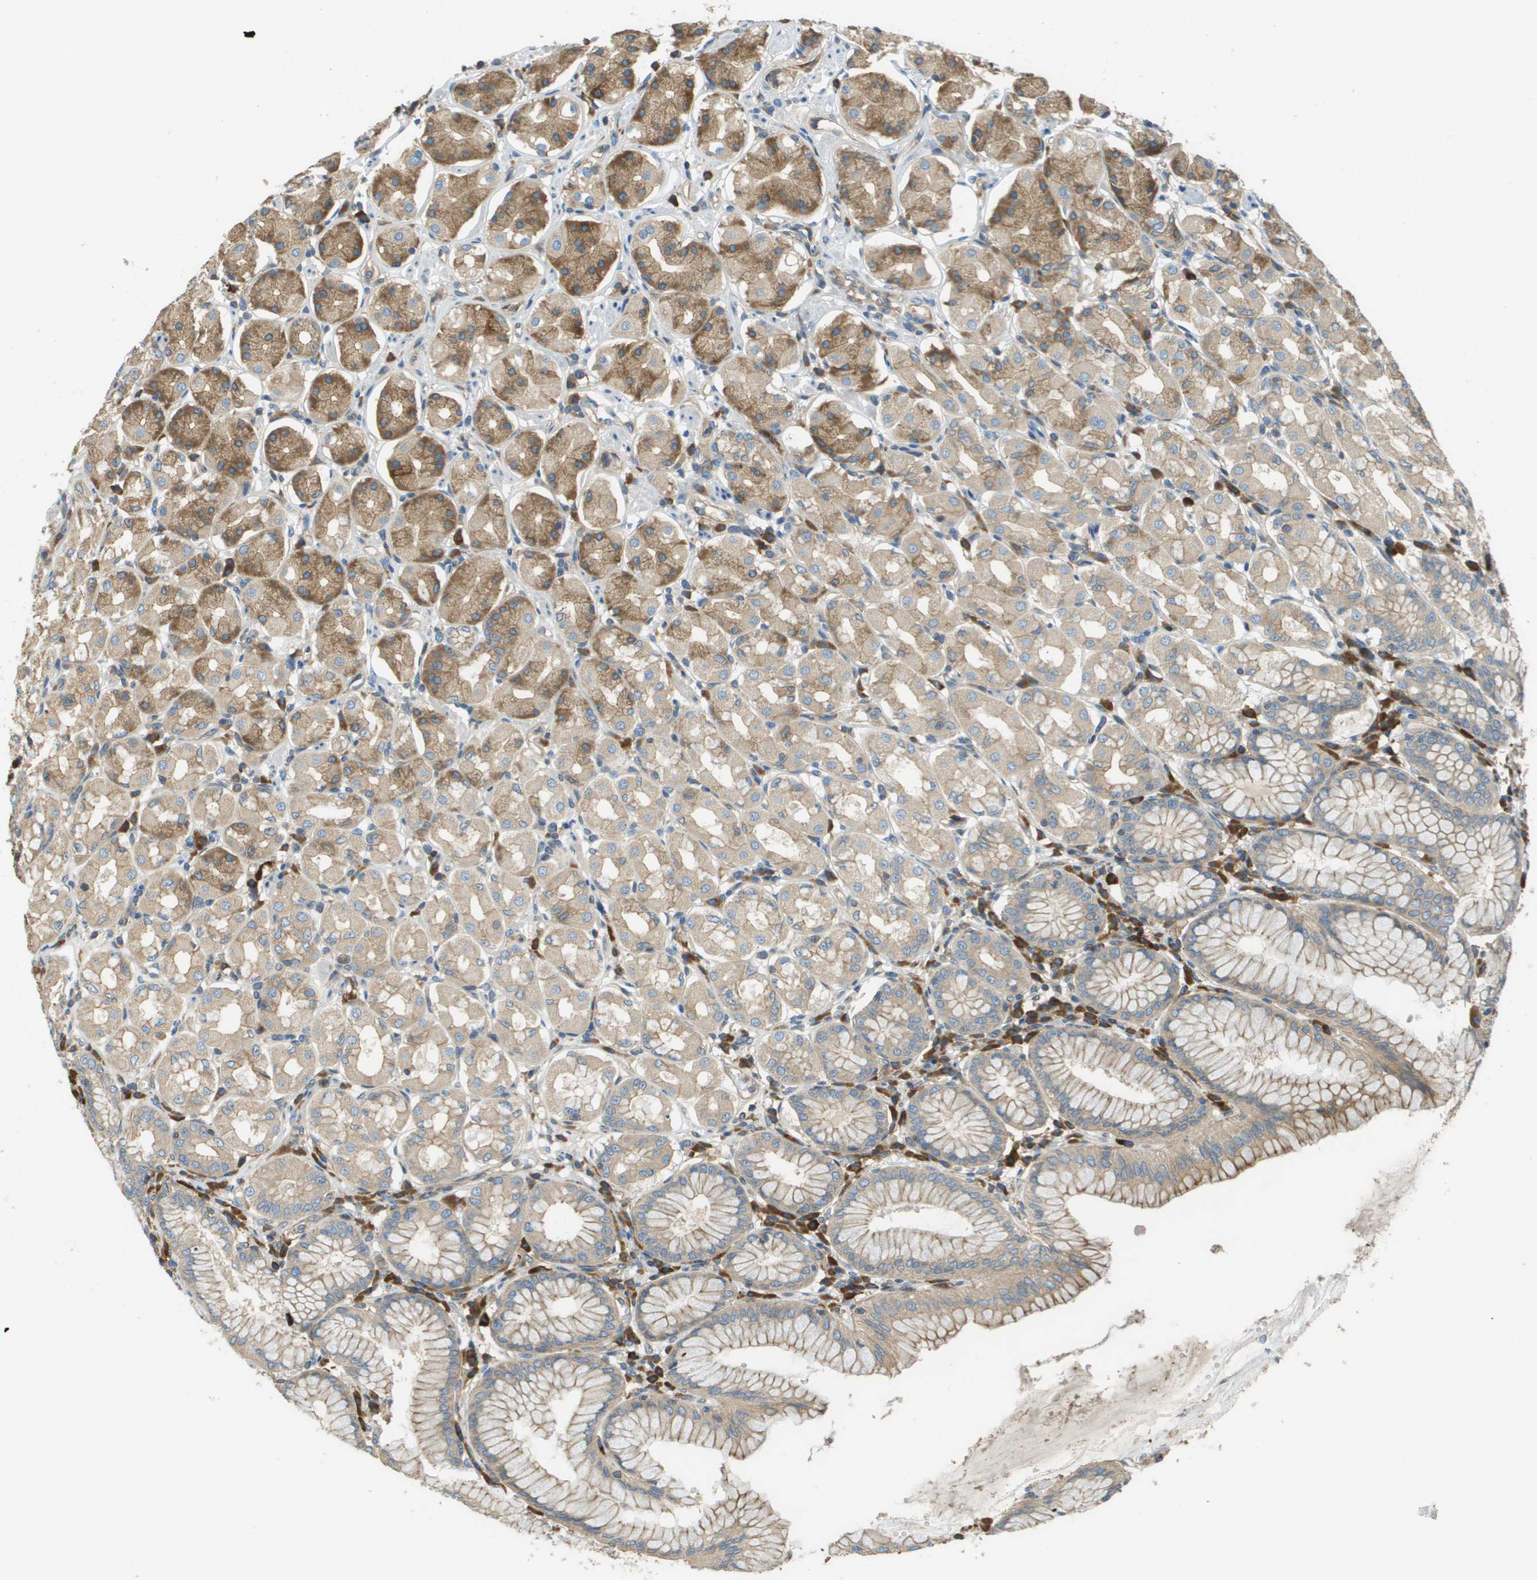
{"staining": {"intensity": "moderate", "quantity": "25%-75%", "location": "cytoplasmic/membranous"}, "tissue": "stomach", "cell_type": "Glandular cells", "image_type": "normal", "snomed": [{"axis": "morphology", "description": "Normal tissue, NOS"}, {"axis": "topography", "description": "Stomach"}, {"axis": "topography", "description": "Stomach, lower"}], "caption": "The photomicrograph demonstrates a brown stain indicating the presence of a protein in the cytoplasmic/membranous of glandular cells in stomach. (DAB (3,3'-diaminobenzidine) = brown stain, brightfield microscopy at high magnification).", "gene": "DNAJB11", "patient": {"sex": "female", "age": 56}}